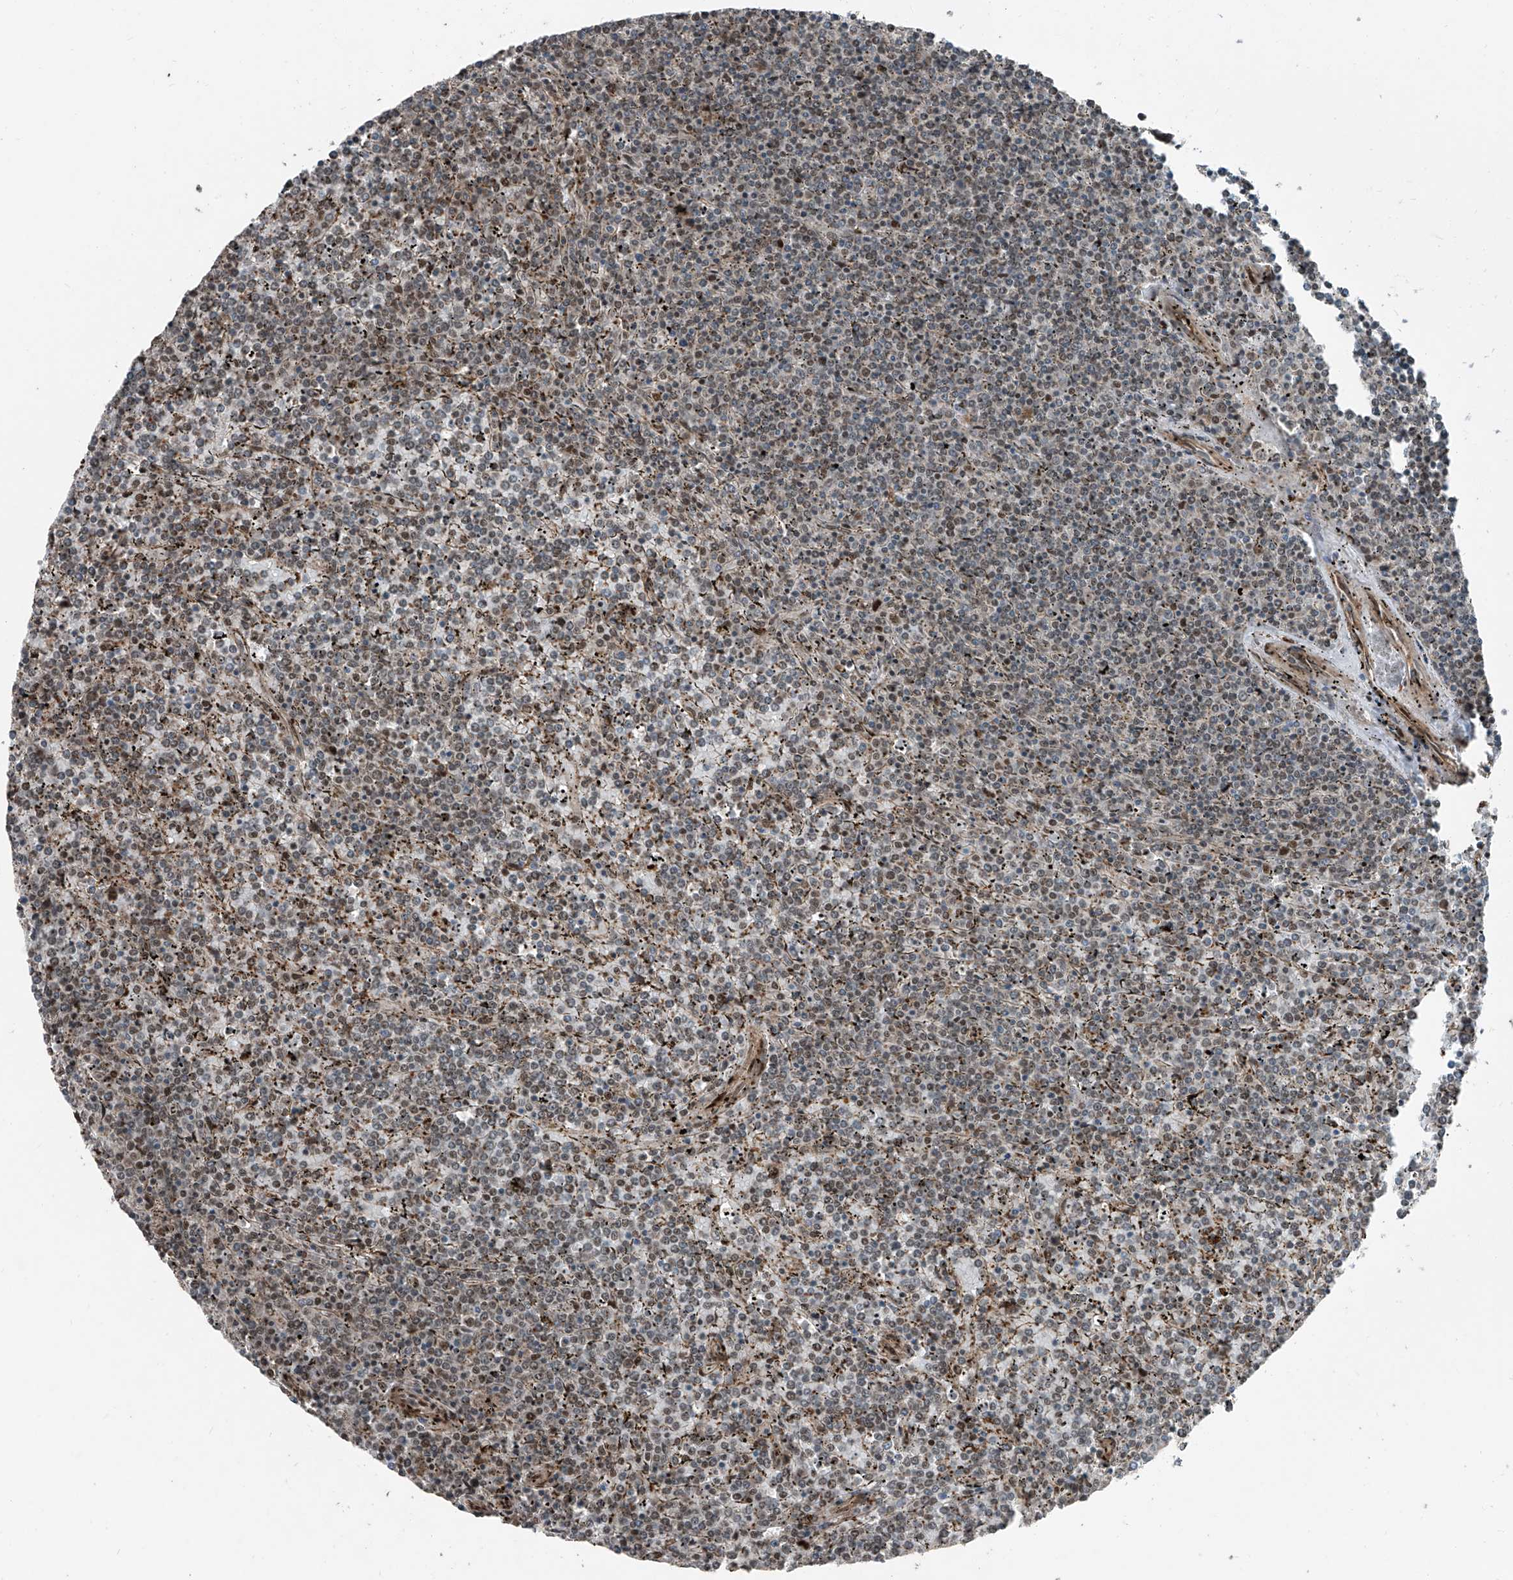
{"staining": {"intensity": "weak", "quantity": "25%-75%", "location": "nuclear"}, "tissue": "lymphoma", "cell_type": "Tumor cells", "image_type": "cancer", "snomed": [{"axis": "morphology", "description": "Malignant lymphoma, non-Hodgkin's type, Low grade"}, {"axis": "topography", "description": "Spleen"}], "caption": "Lymphoma stained with a brown dye demonstrates weak nuclear positive positivity in about 25%-75% of tumor cells.", "gene": "ZNF570", "patient": {"sex": "female", "age": 19}}